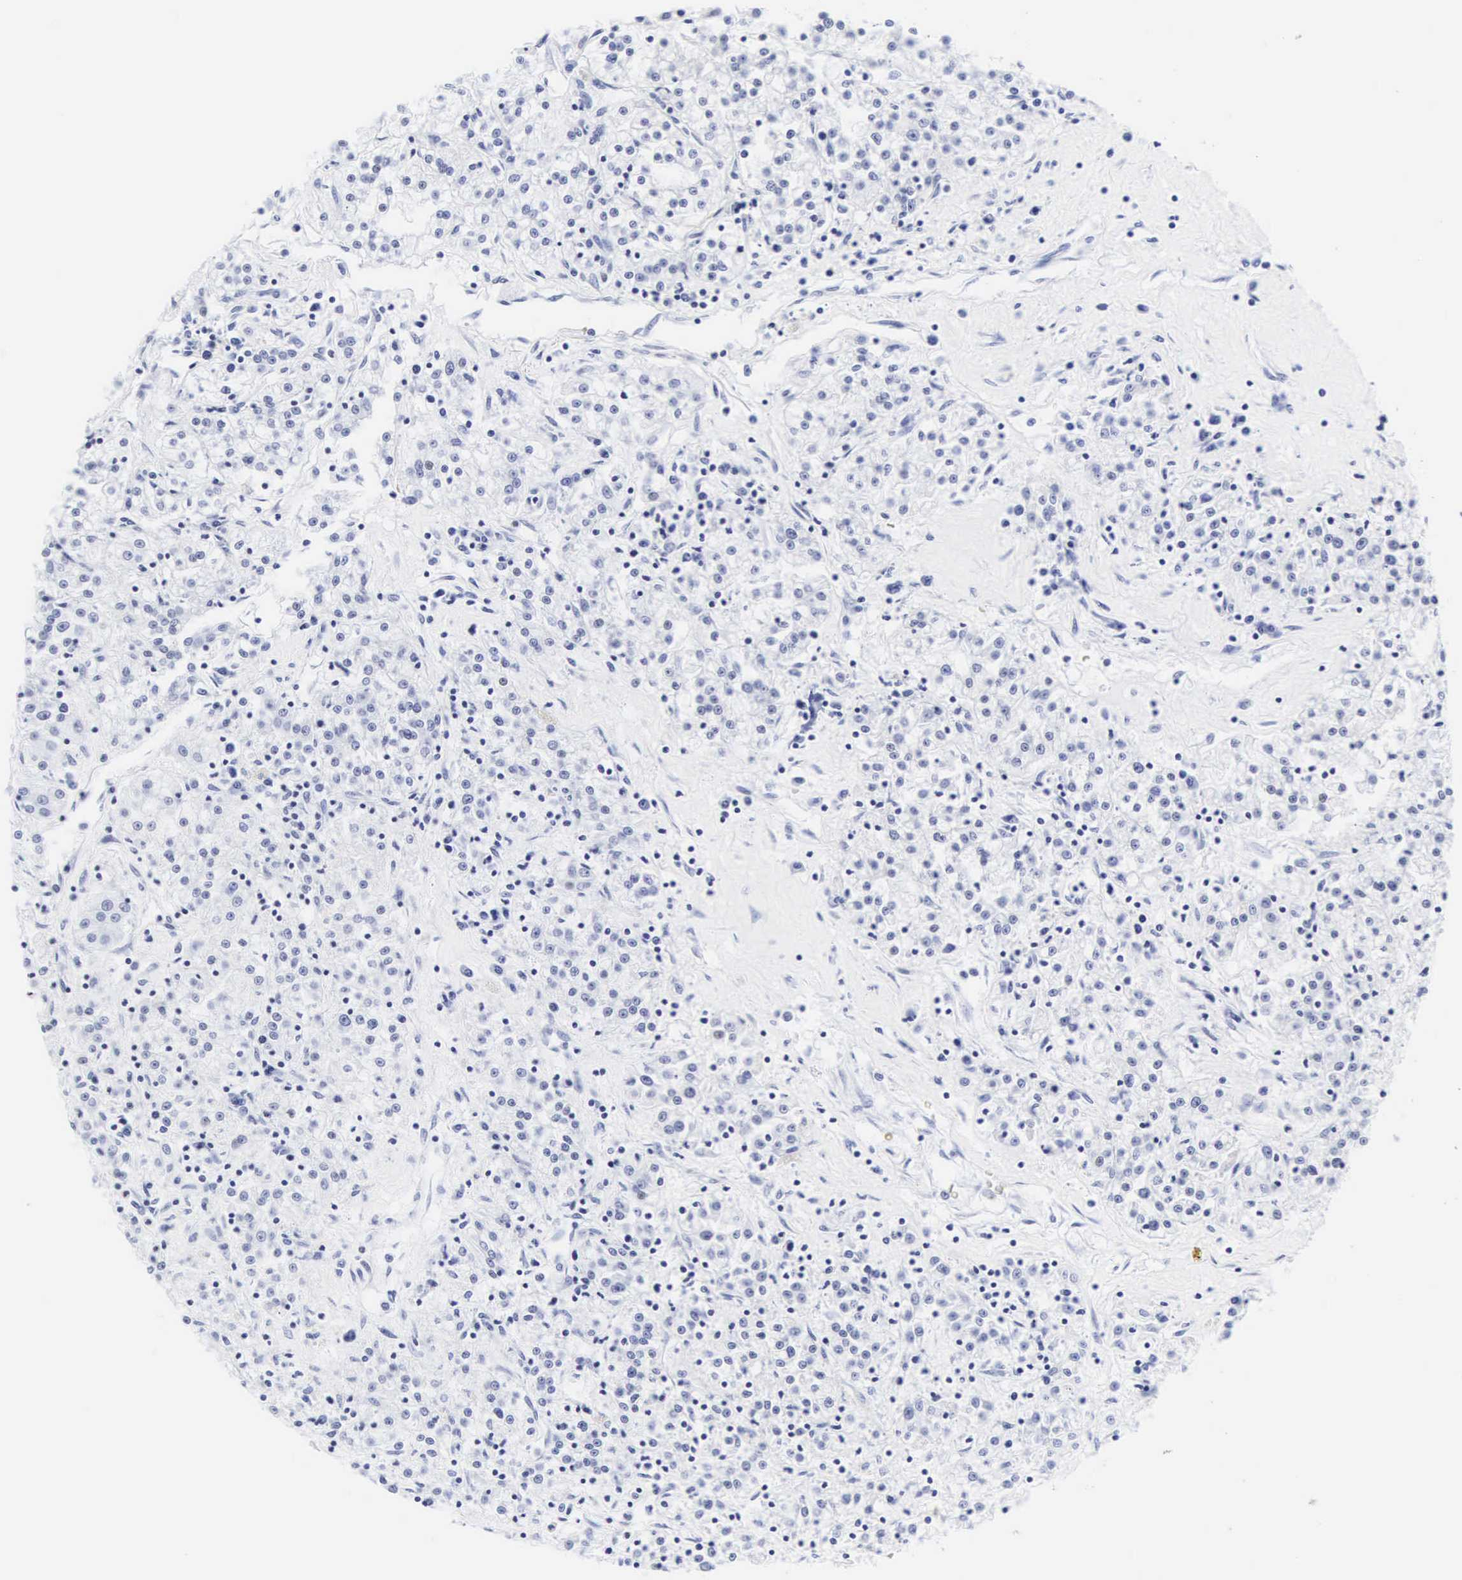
{"staining": {"intensity": "negative", "quantity": "none", "location": "none"}, "tissue": "renal cancer", "cell_type": "Tumor cells", "image_type": "cancer", "snomed": [{"axis": "morphology", "description": "Adenocarcinoma, NOS"}, {"axis": "topography", "description": "Kidney"}], "caption": "Human renal cancer stained for a protein using immunohistochemistry reveals no expression in tumor cells.", "gene": "CGB3", "patient": {"sex": "female", "age": 76}}